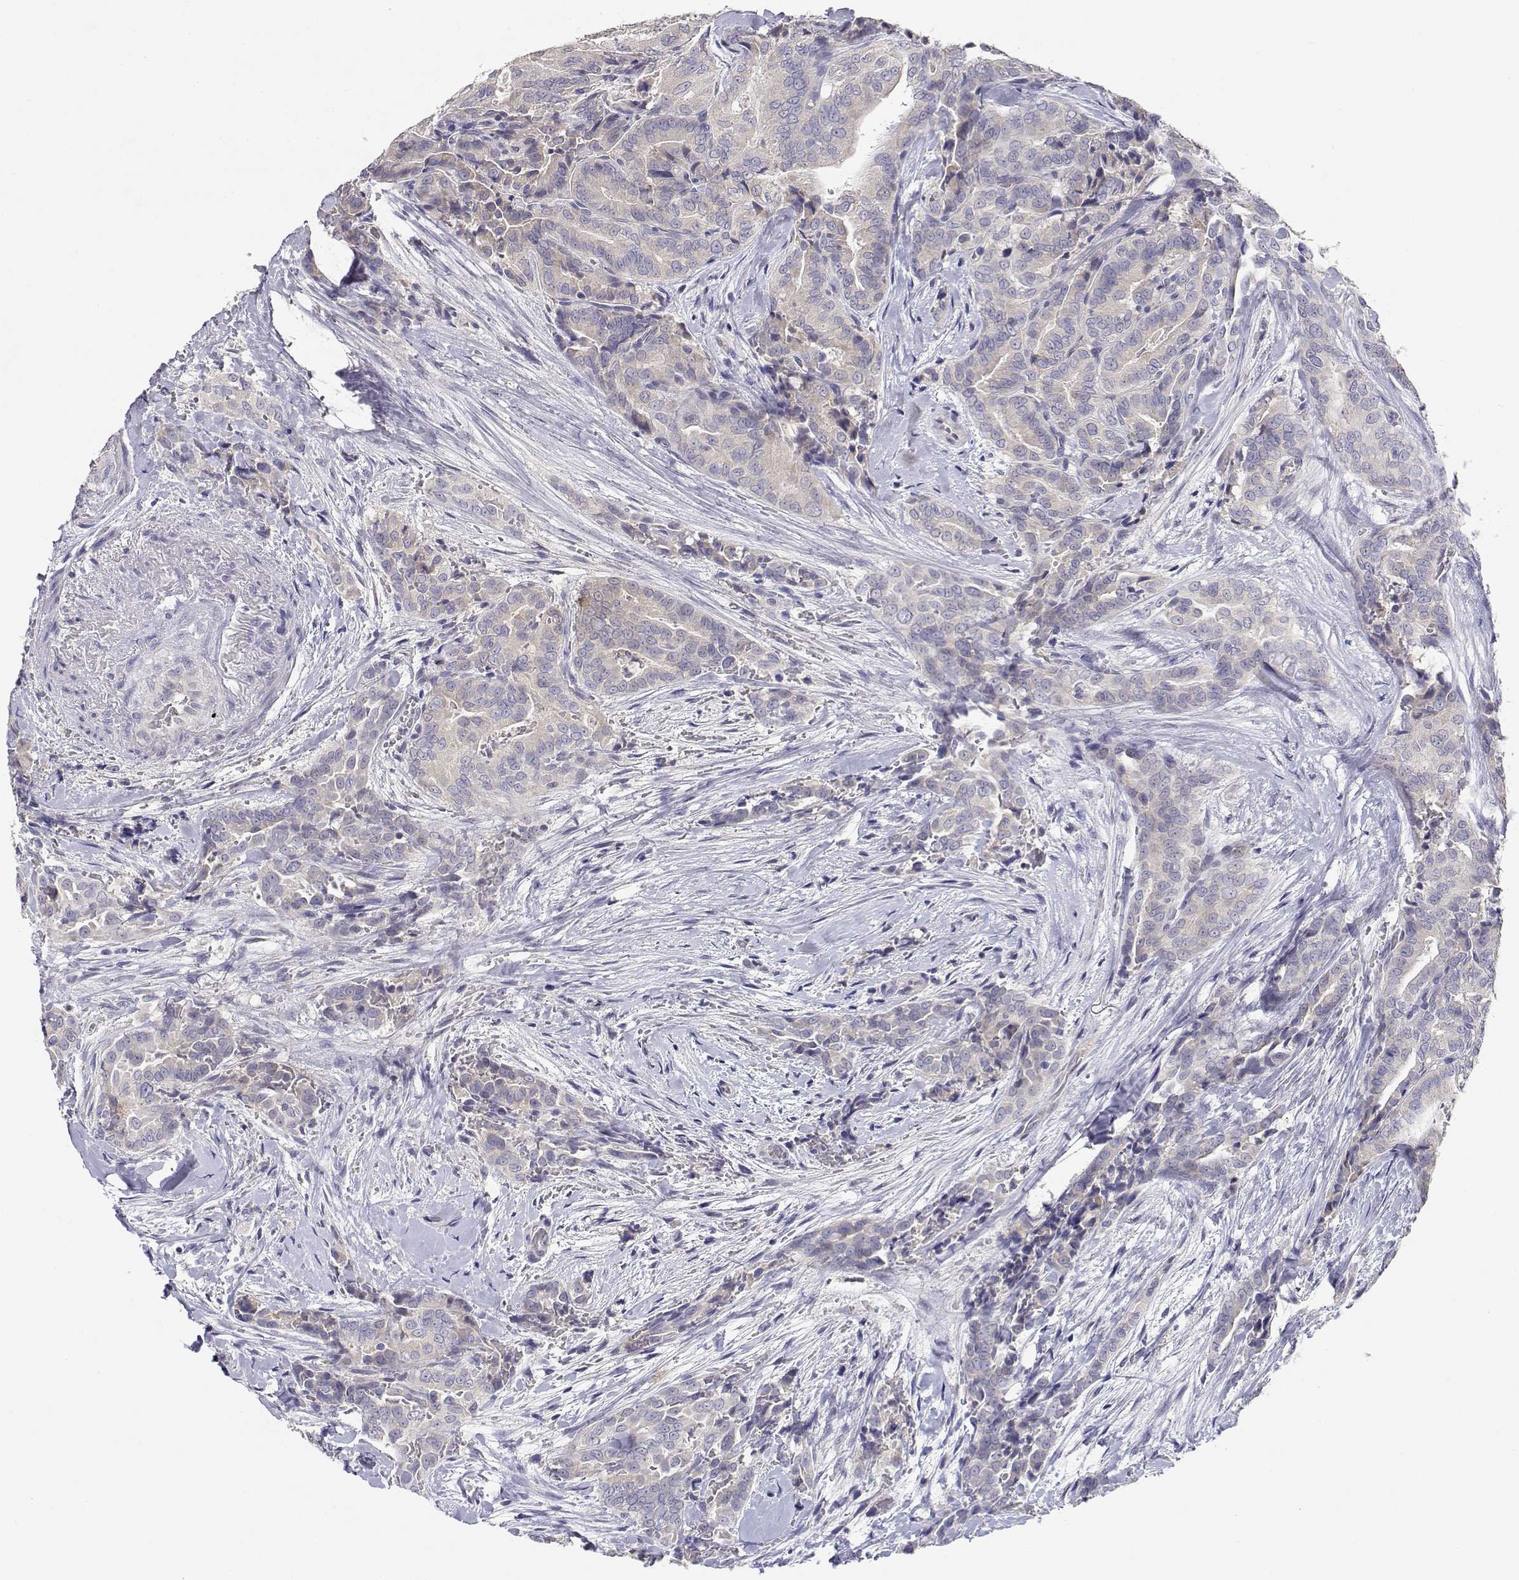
{"staining": {"intensity": "weak", "quantity": "<25%", "location": "cytoplasmic/membranous"}, "tissue": "thyroid cancer", "cell_type": "Tumor cells", "image_type": "cancer", "snomed": [{"axis": "morphology", "description": "Papillary adenocarcinoma, NOS"}, {"axis": "topography", "description": "Thyroid gland"}], "caption": "An IHC photomicrograph of thyroid cancer (papillary adenocarcinoma) is shown. There is no staining in tumor cells of thyroid cancer (papillary adenocarcinoma).", "gene": "ADA", "patient": {"sex": "male", "age": 61}}